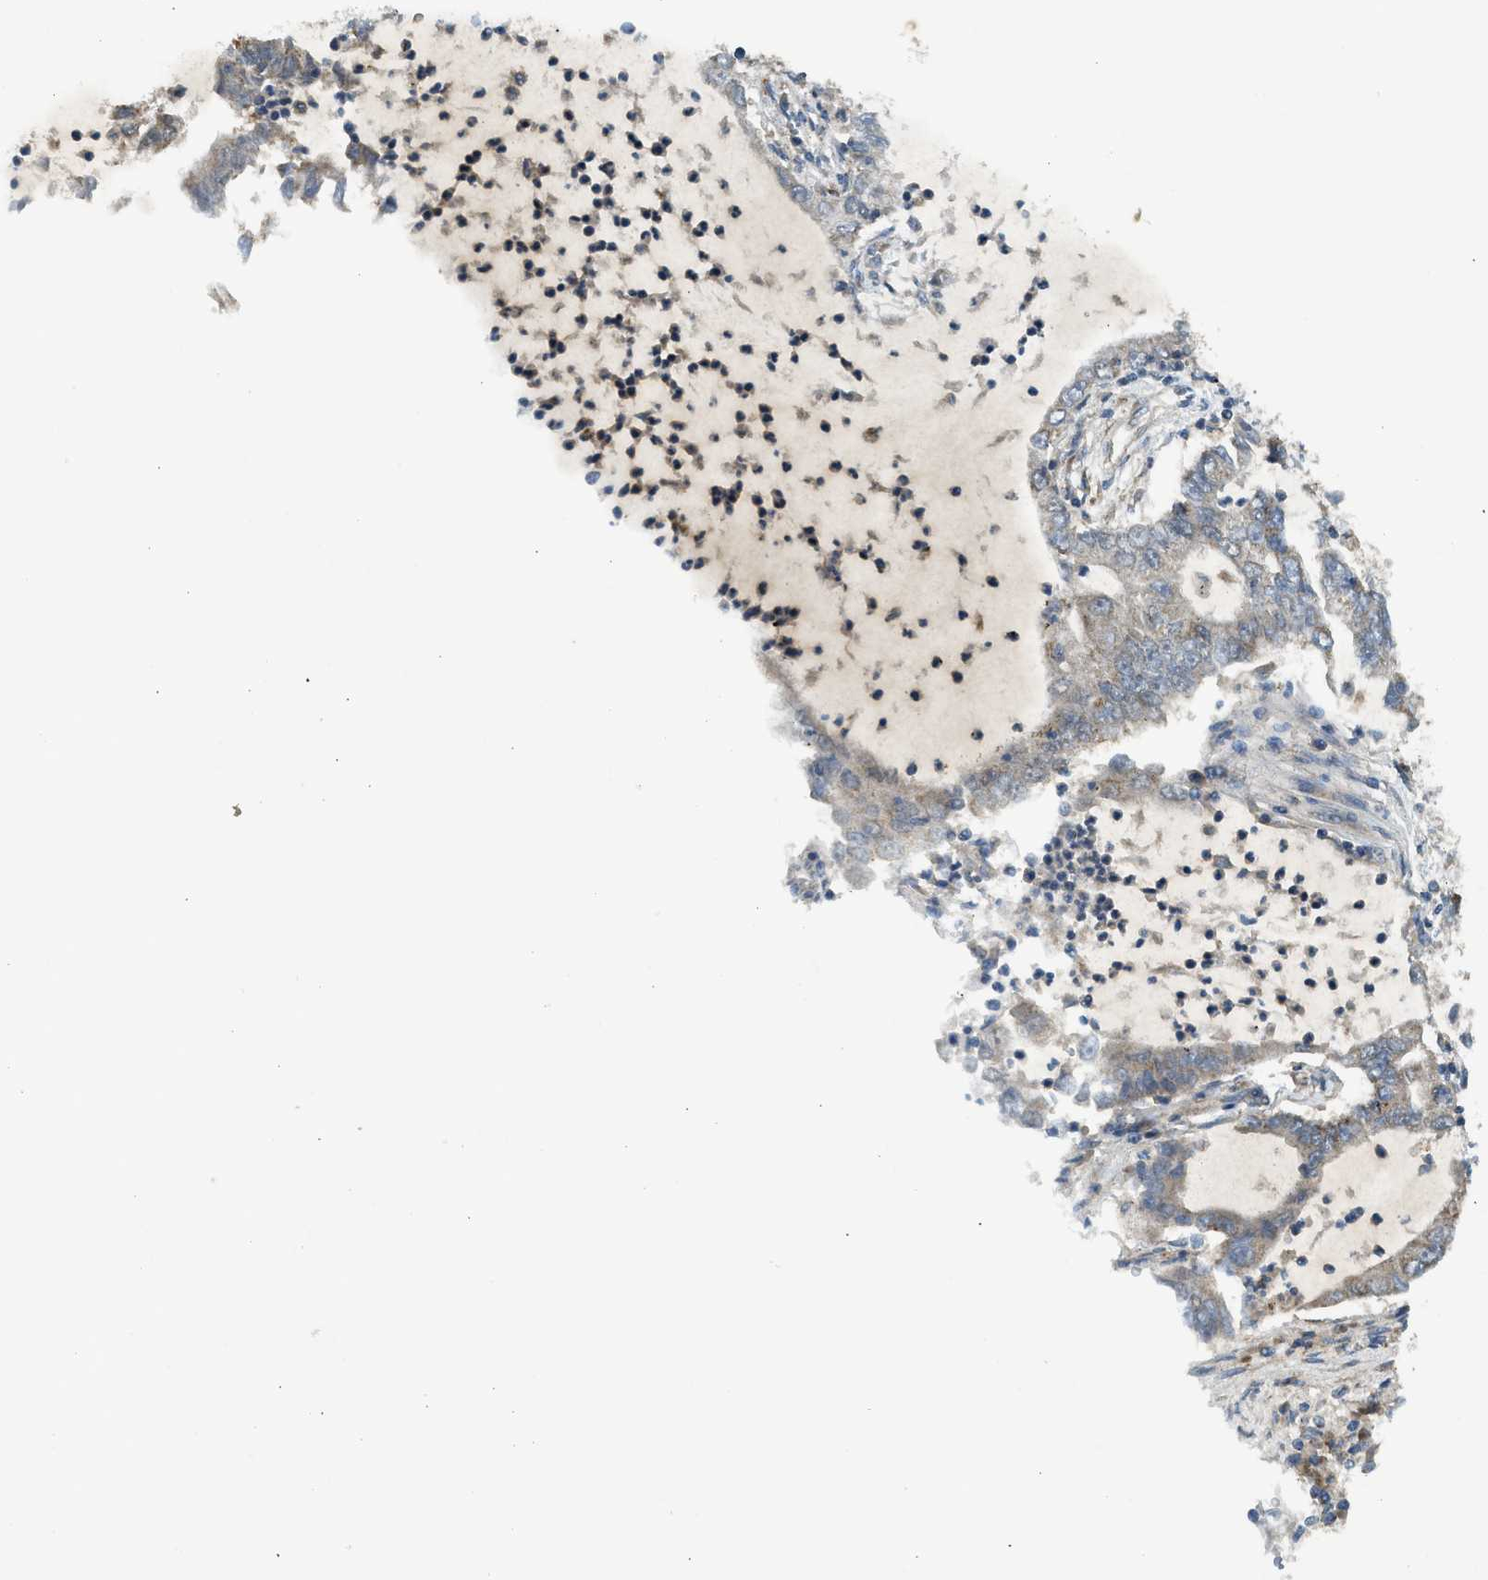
{"staining": {"intensity": "moderate", "quantity": ">75%", "location": "cytoplasmic/membranous"}, "tissue": "lung cancer", "cell_type": "Tumor cells", "image_type": "cancer", "snomed": [{"axis": "morphology", "description": "Adenocarcinoma, NOS"}, {"axis": "topography", "description": "Lung"}], "caption": "Lung adenocarcinoma was stained to show a protein in brown. There is medium levels of moderate cytoplasmic/membranous staining in about >75% of tumor cells.", "gene": "STARD3", "patient": {"sex": "female", "age": 51}}